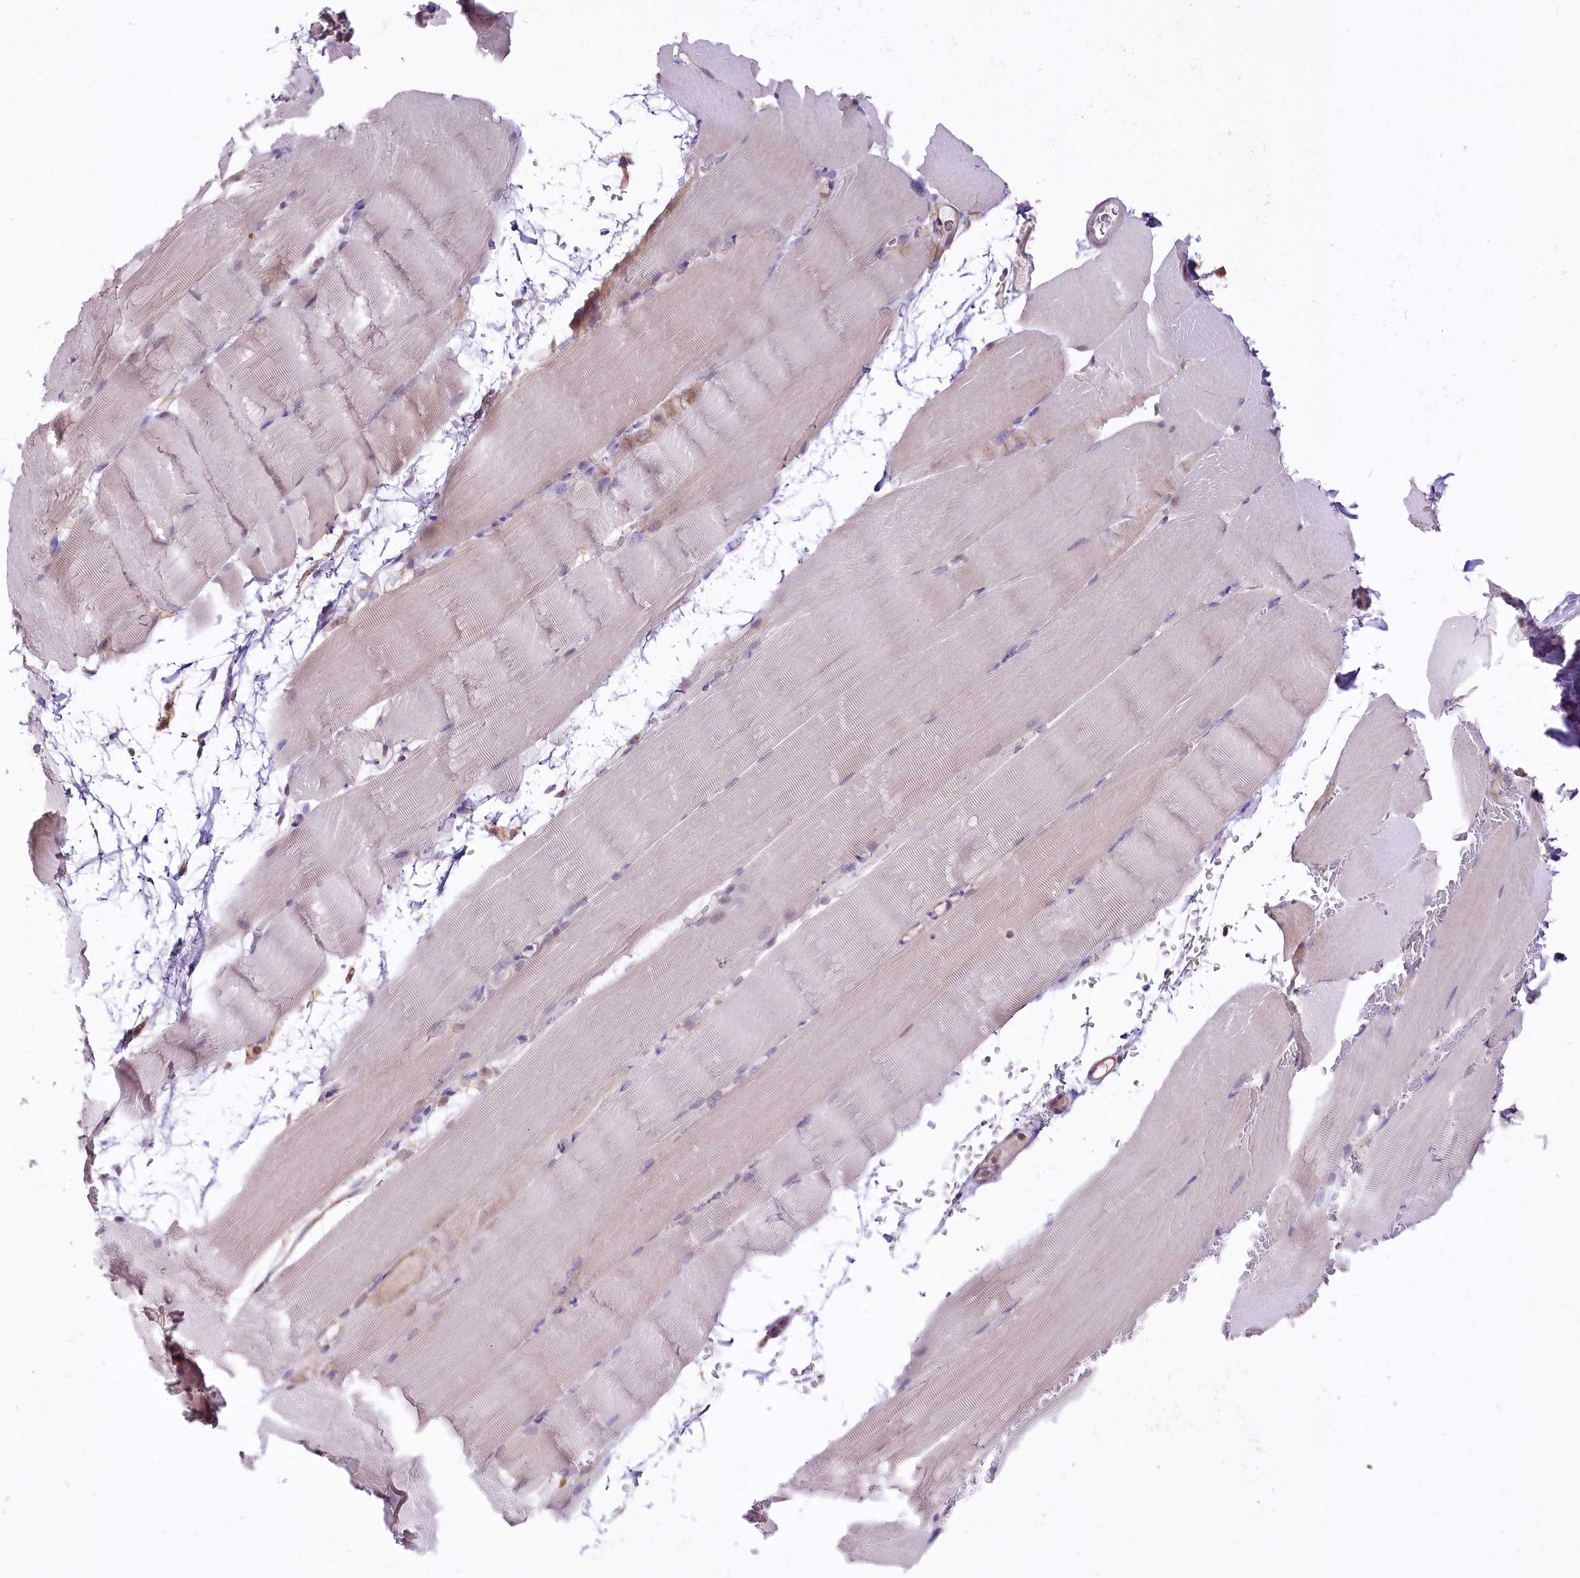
{"staining": {"intensity": "negative", "quantity": "none", "location": "none"}, "tissue": "skeletal muscle", "cell_type": "Myocytes", "image_type": "normal", "snomed": [{"axis": "morphology", "description": "Normal tissue, NOS"}, {"axis": "topography", "description": "Skeletal muscle"}, {"axis": "topography", "description": "Parathyroid gland"}], "caption": "There is no significant expression in myocytes of skeletal muscle. (Stains: DAB (3,3'-diaminobenzidine) immunohistochemistry with hematoxylin counter stain, Microscopy: brightfield microscopy at high magnification).", "gene": "ZNF226", "patient": {"sex": "female", "age": 37}}